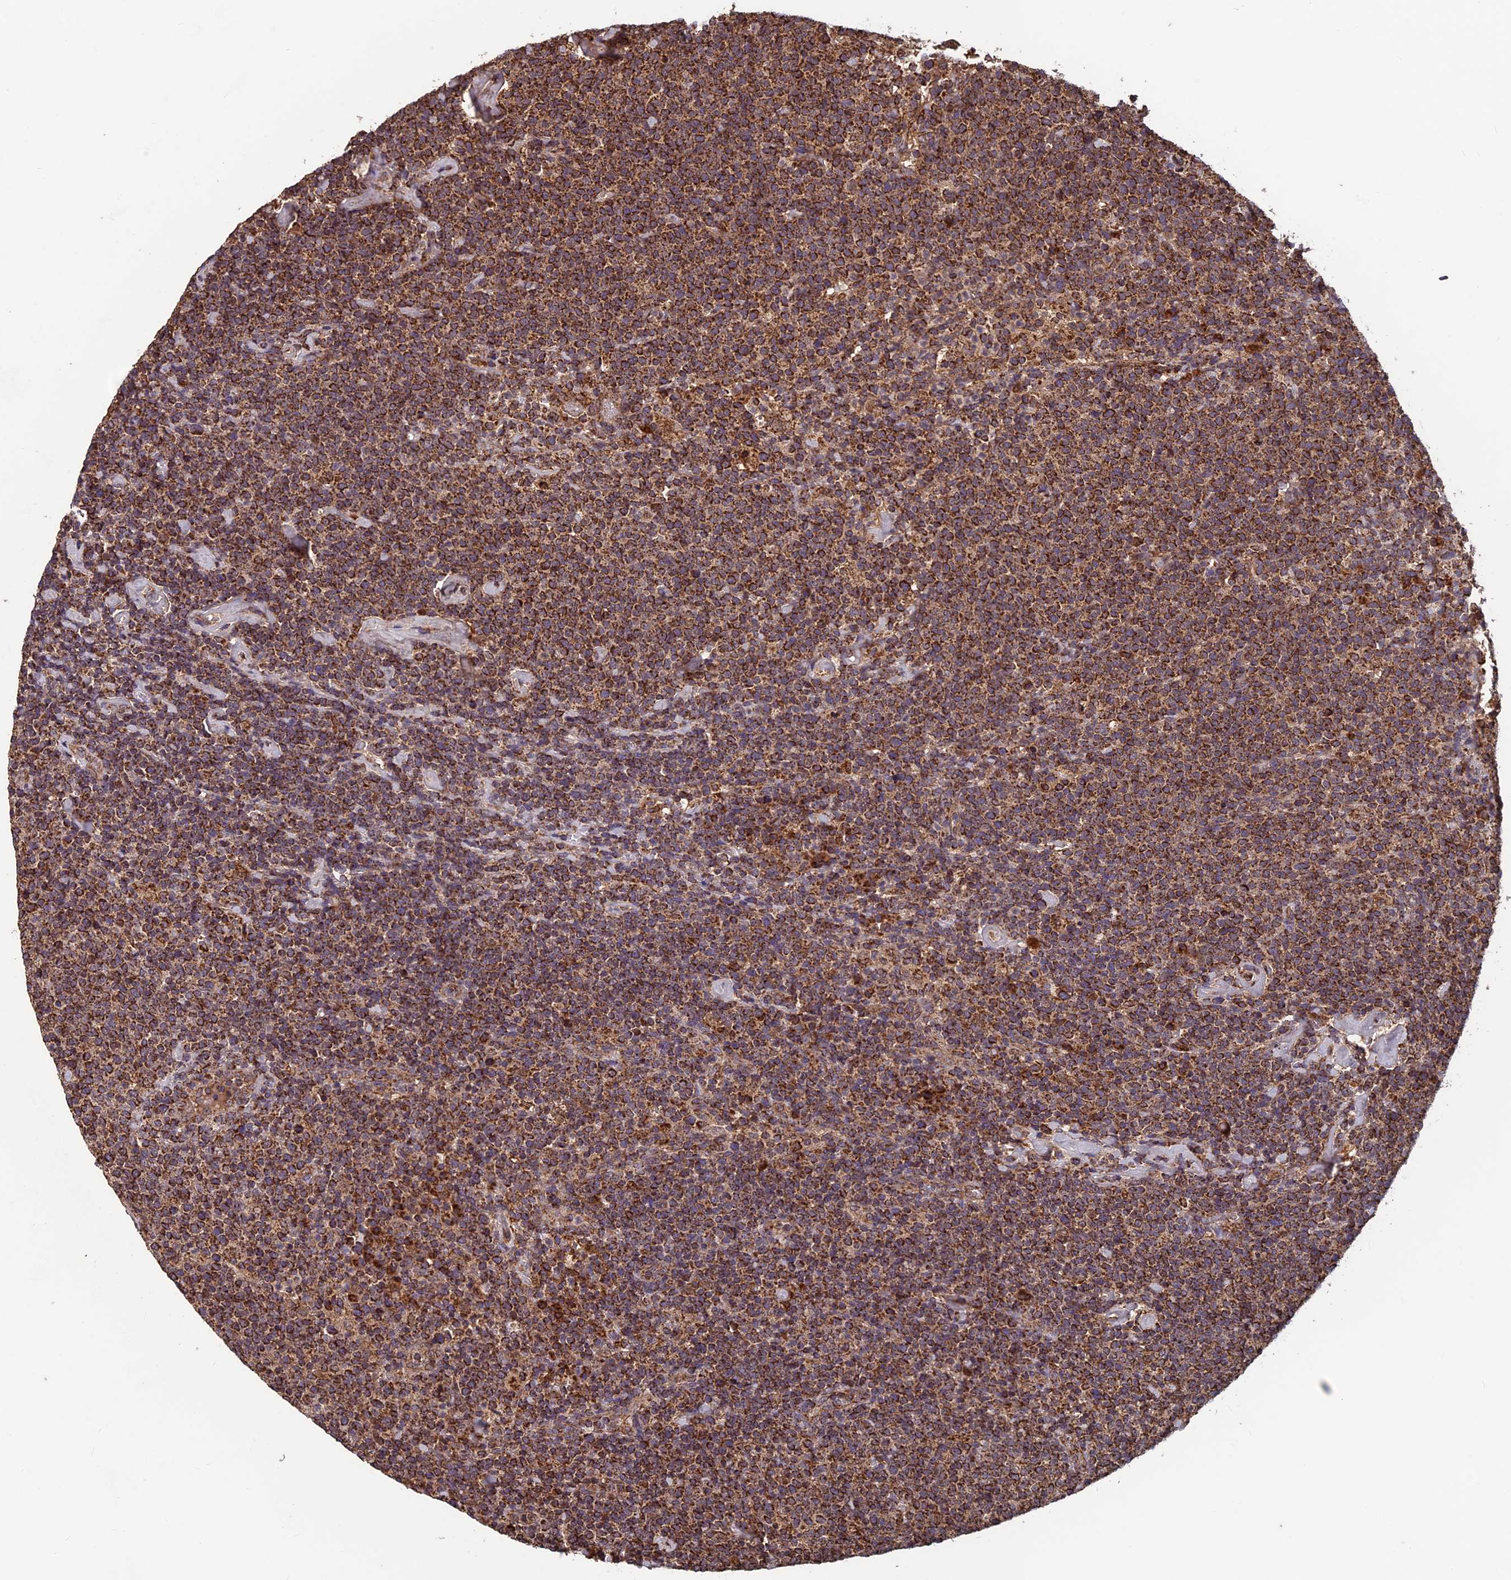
{"staining": {"intensity": "strong", "quantity": ">75%", "location": "cytoplasmic/membranous"}, "tissue": "lymphoma", "cell_type": "Tumor cells", "image_type": "cancer", "snomed": [{"axis": "morphology", "description": "Malignant lymphoma, non-Hodgkin's type, High grade"}, {"axis": "topography", "description": "Lymph node"}], "caption": "High-grade malignant lymphoma, non-Hodgkin's type stained for a protein shows strong cytoplasmic/membranous positivity in tumor cells.", "gene": "CCDC15", "patient": {"sex": "male", "age": 61}}